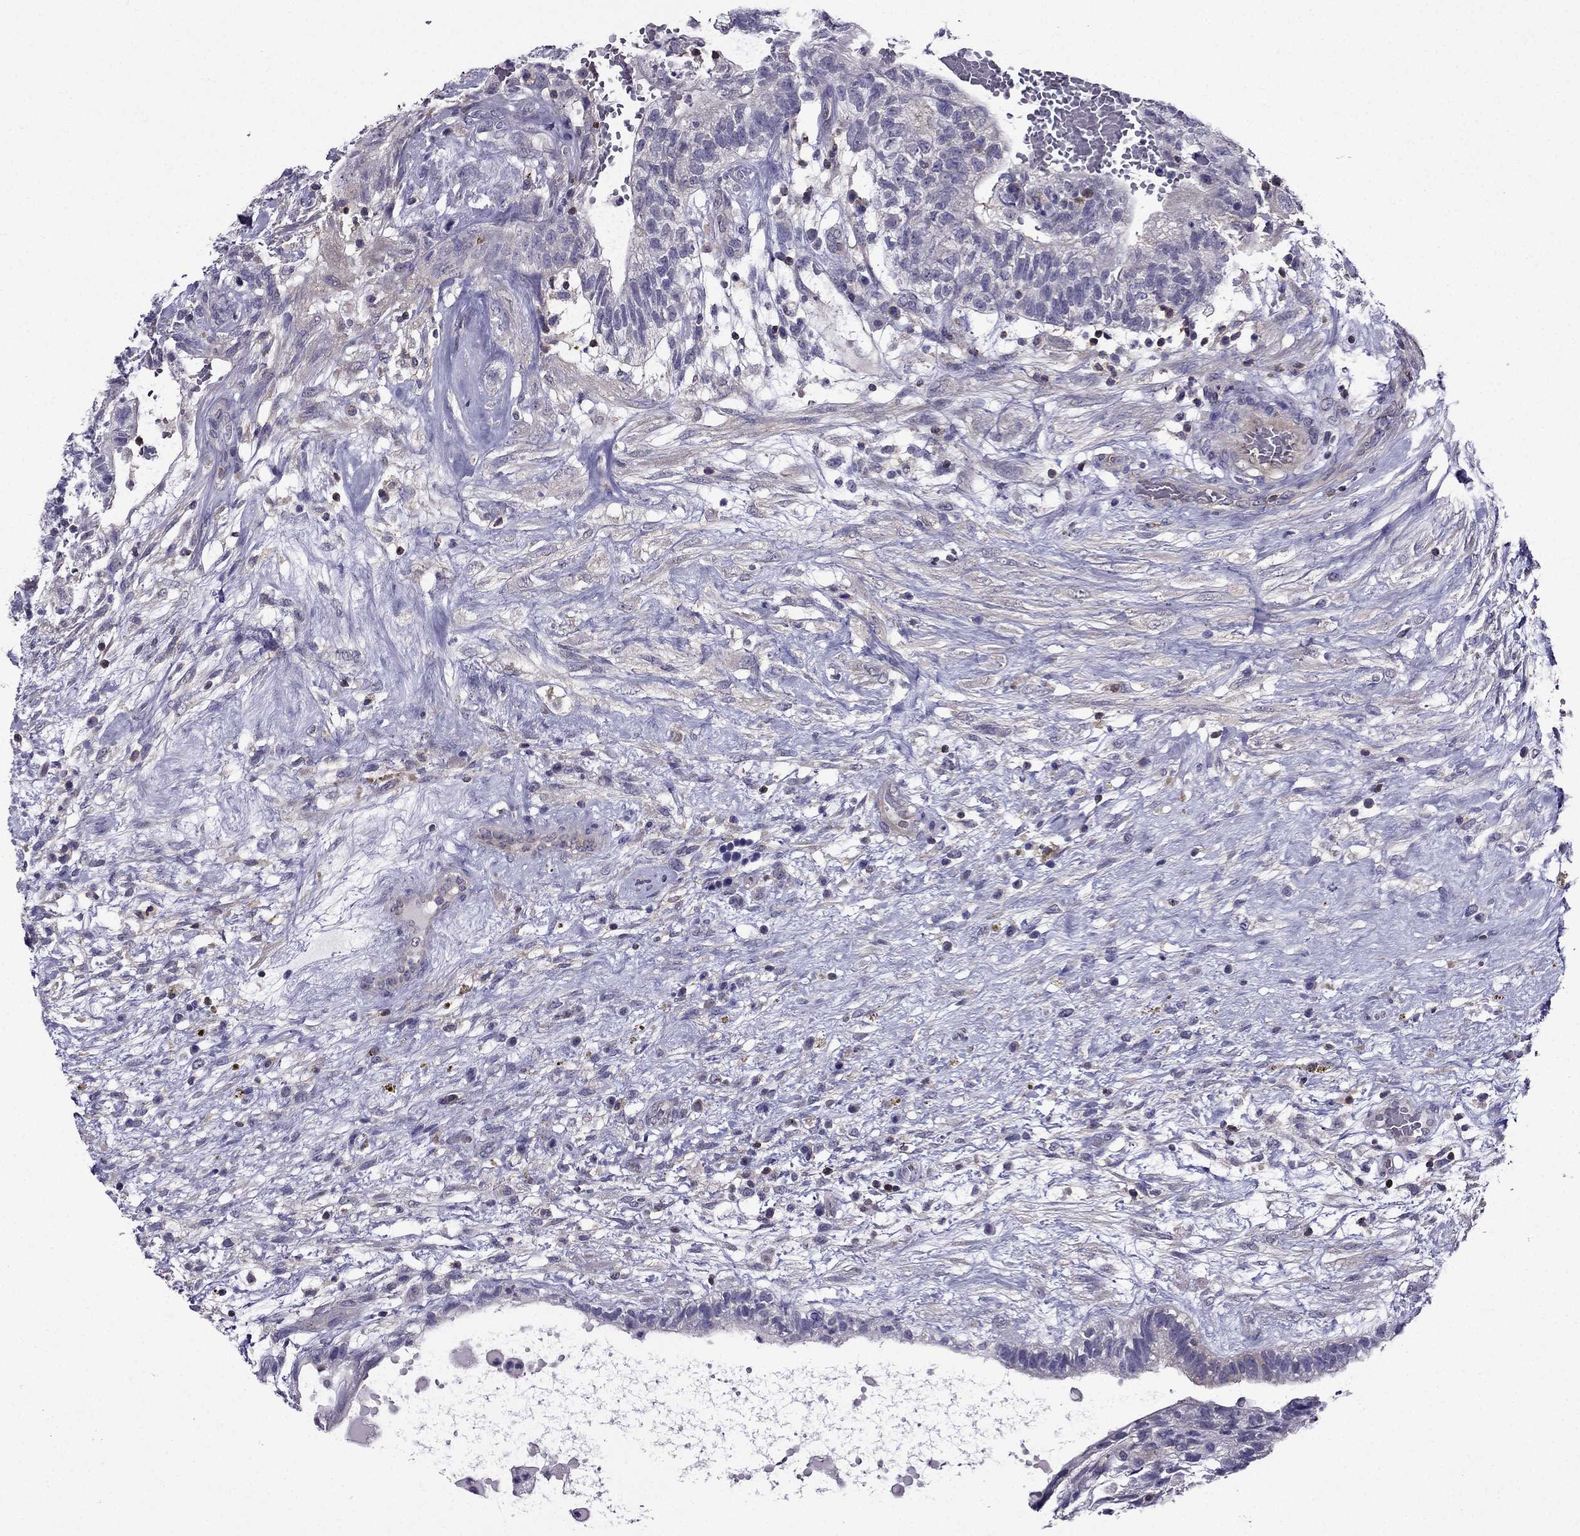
{"staining": {"intensity": "negative", "quantity": "none", "location": "none"}, "tissue": "testis cancer", "cell_type": "Tumor cells", "image_type": "cancer", "snomed": [{"axis": "morphology", "description": "Normal tissue, NOS"}, {"axis": "morphology", "description": "Carcinoma, Embryonal, NOS"}, {"axis": "topography", "description": "Testis"}, {"axis": "topography", "description": "Epididymis"}], "caption": "Tumor cells are negative for brown protein staining in embryonal carcinoma (testis).", "gene": "AAK1", "patient": {"sex": "male", "age": 32}}